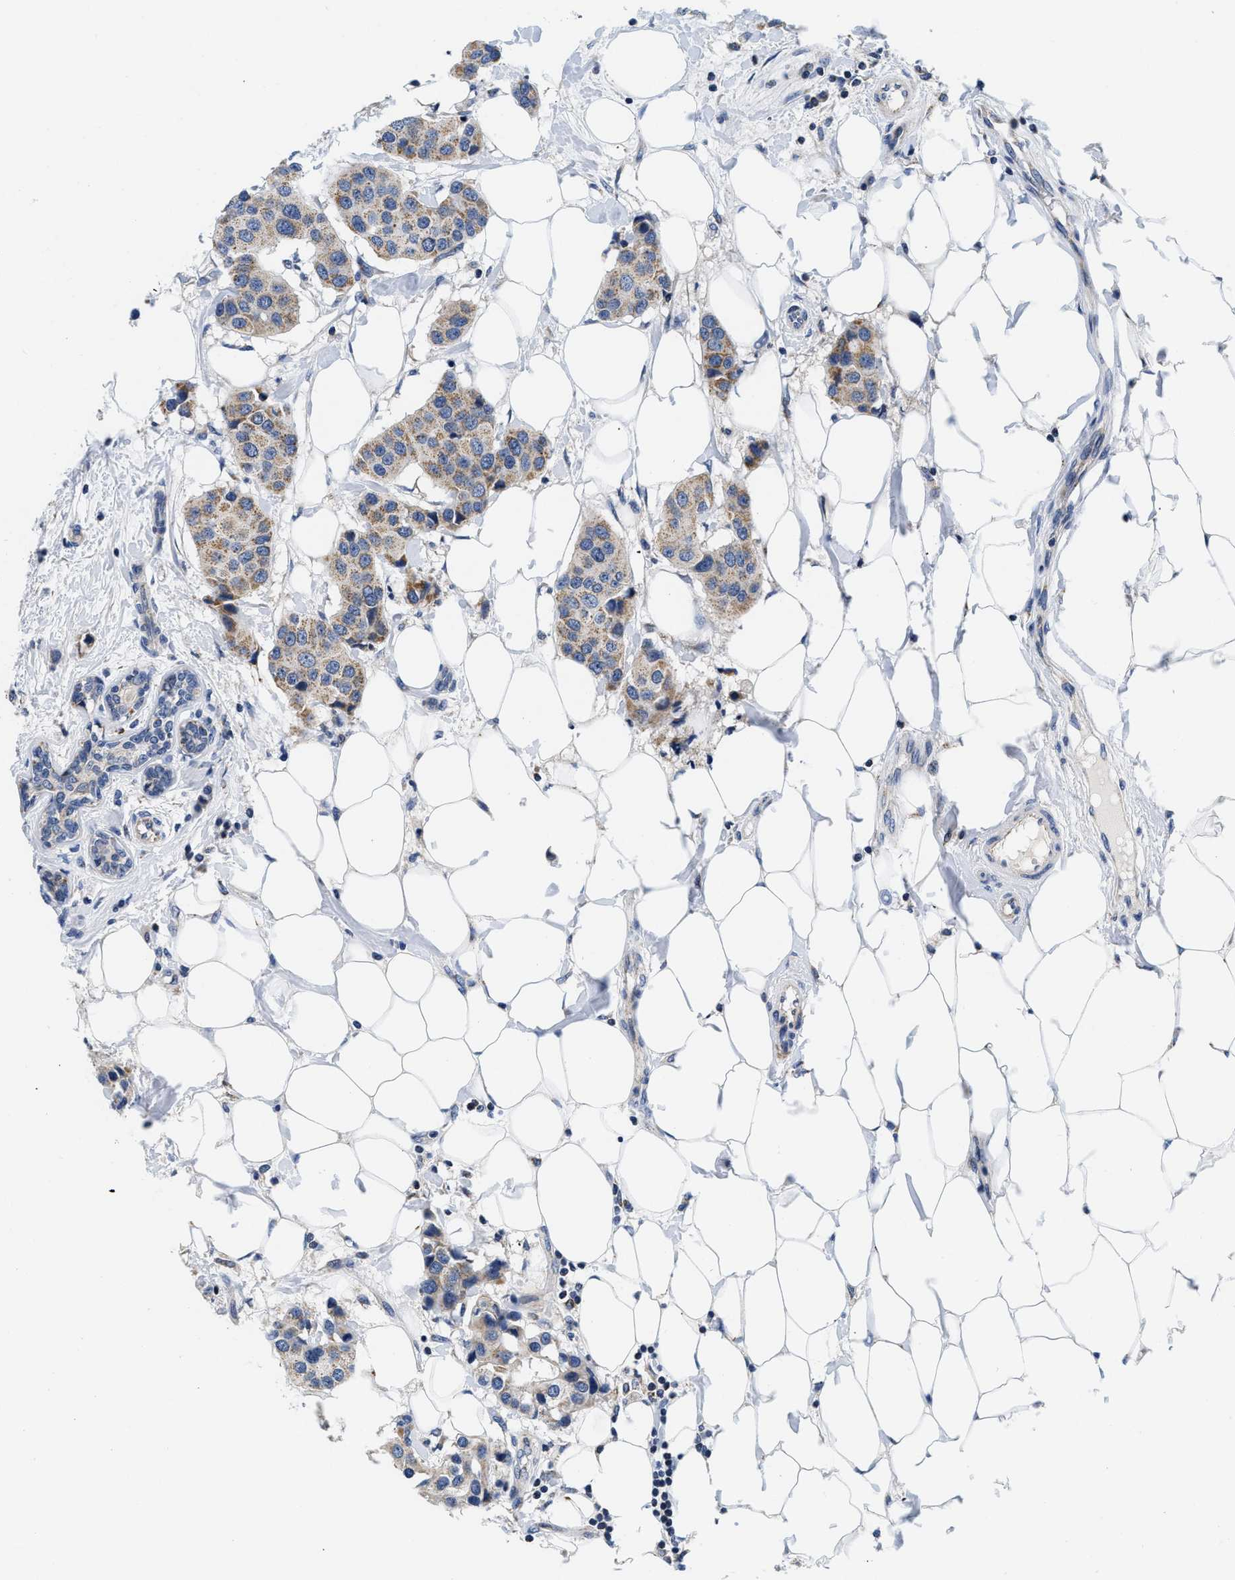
{"staining": {"intensity": "moderate", "quantity": ">75%", "location": "cytoplasmic/membranous"}, "tissue": "breast cancer", "cell_type": "Tumor cells", "image_type": "cancer", "snomed": [{"axis": "morphology", "description": "Normal tissue, NOS"}, {"axis": "morphology", "description": "Duct carcinoma"}, {"axis": "topography", "description": "Breast"}], "caption": "There is medium levels of moderate cytoplasmic/membranous positivity in tumor cells of breast cancer (invasive ductal carcinoma), as demonstrated by immunohistochemical staining (brown color).", "gene": "PDP1", "patient": {"sex": "female", "age": 39}}